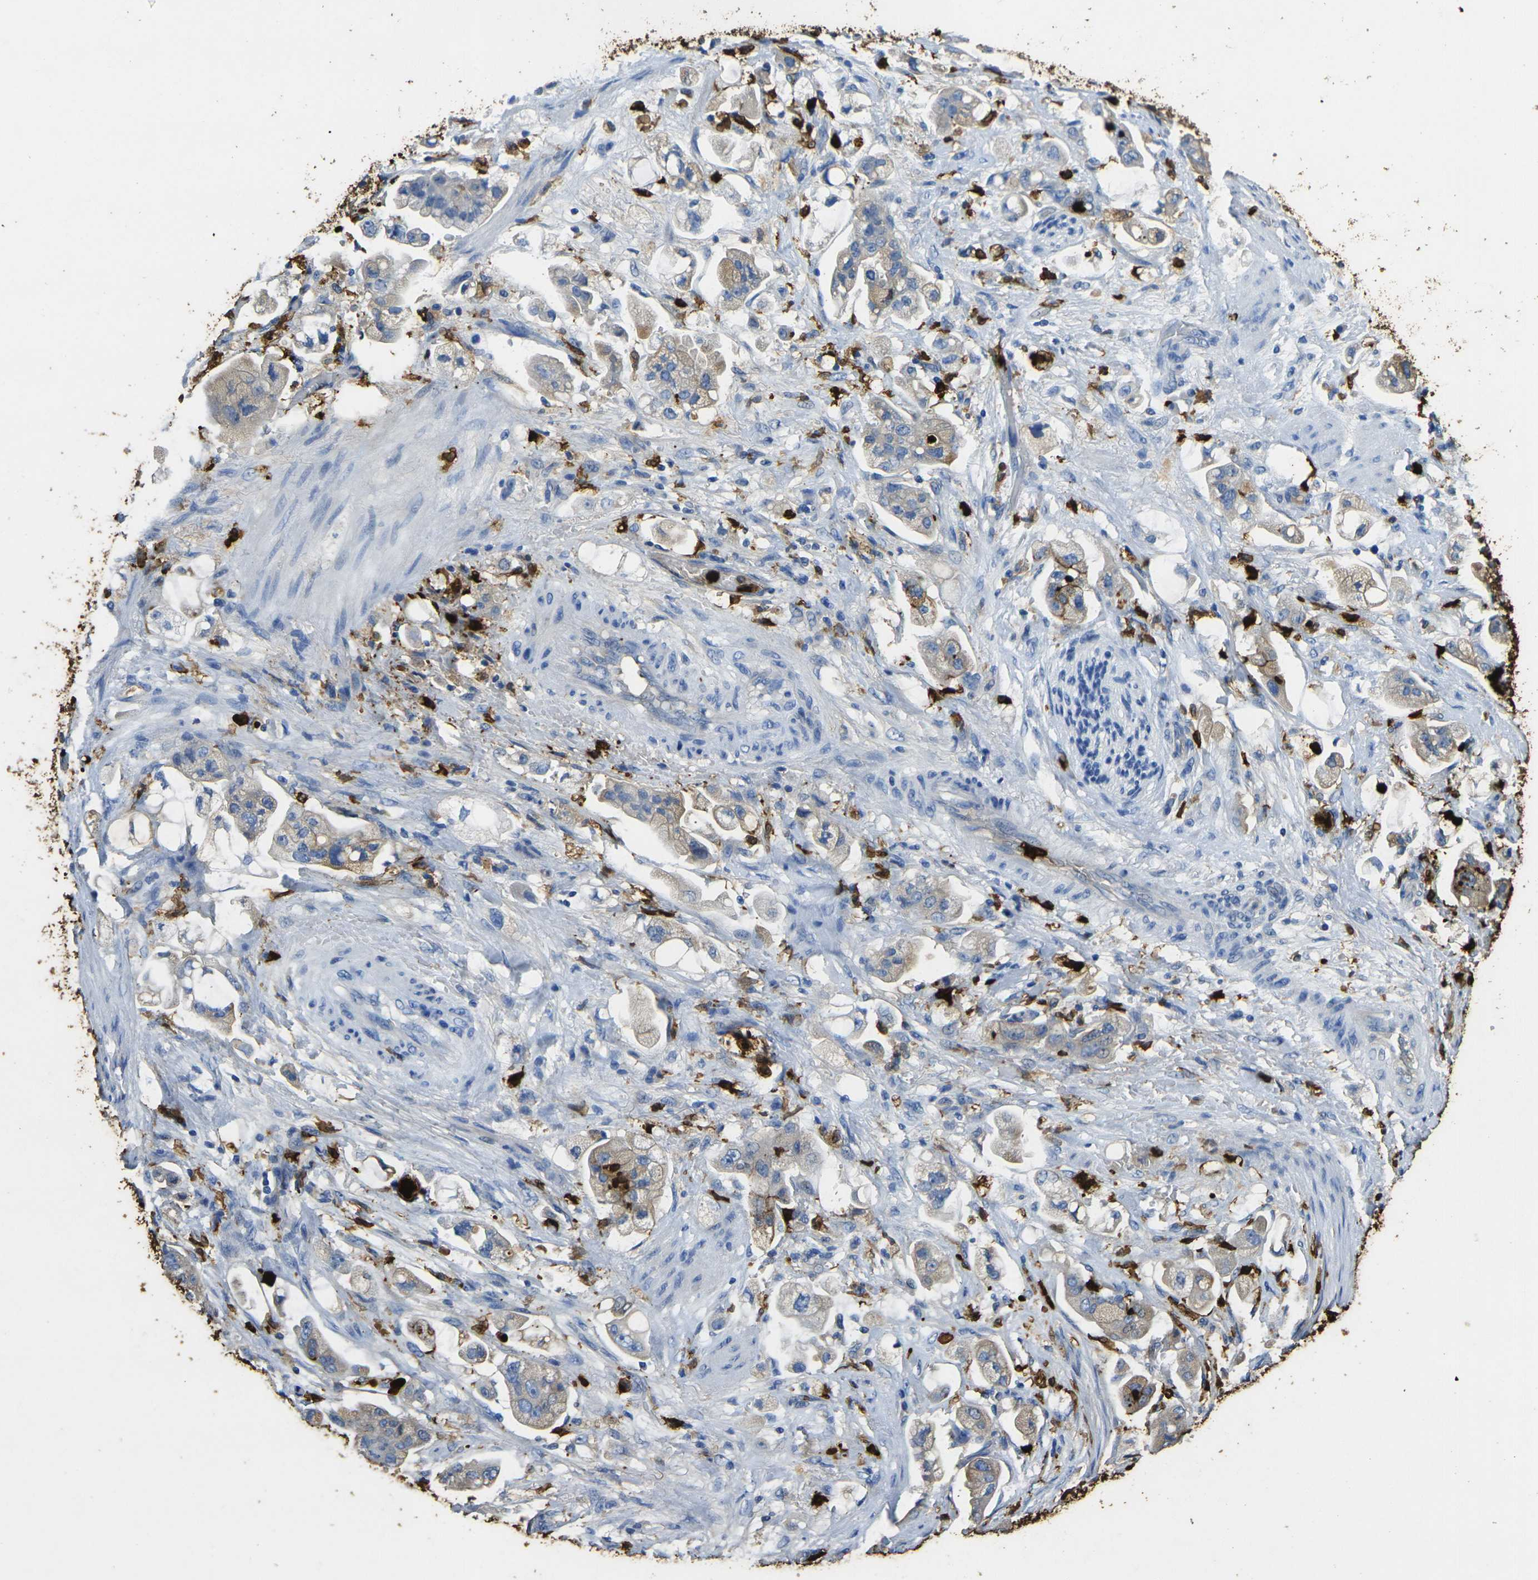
{"staining": {"intensity": "moderate", "quantity": ">75%", "location": "cytoplasmic/membranous"}, "tissue": "stomach cancer", "cell_type": "Tumor cells", "image_type": "cancer", "snomed": [{"axis": "morphology", "description": "Adenocarcinoma, NOS"}, {"axis": "topography", "description": "Stomach"}], "caption": "IHC (DAB) staining of human stomach cancer (adenocarcinoma) displays moderate cytoplasmic/membranous protein expression in about >75% of tumor cells.", "gene": "S100A9", "patient": {"sex": "male", "age": 62}}